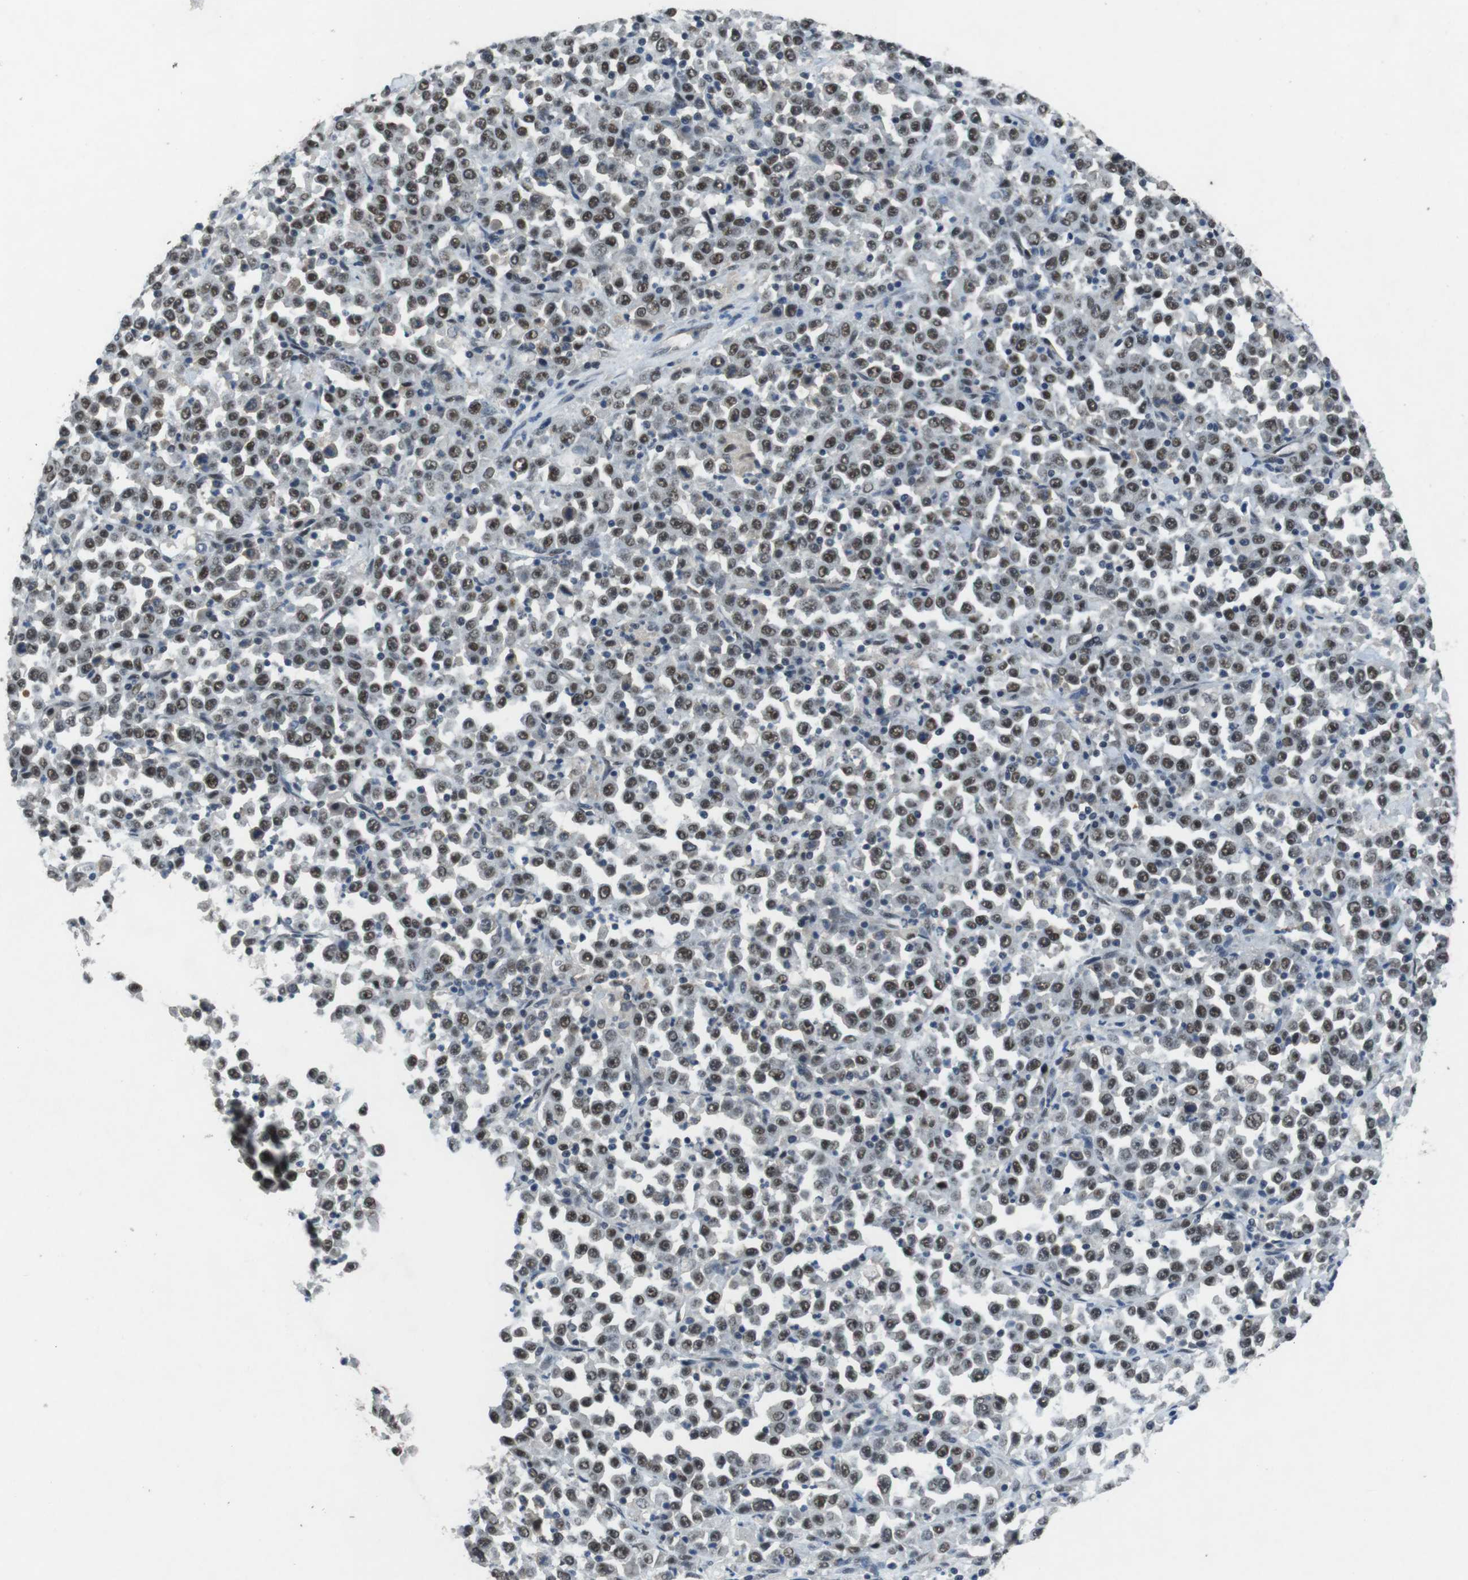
{"staining": {"intensity": "weak", "quantity": ">75%", "location": "nuclear"}, "tissue": "stomach cancer", "cell_type": "Tumor cells", "image_type": "cancer", "snomed": [{"axis": "morphology", "description": "Normal tissue, NOS"}, {"axis": "morphology", "description": "Adenocarcinoma, NOS"}, {"axis": "topography", "description": "Stomach, upper"}, {"axis": "topography", "description": "Stomach"}], "caption": "This micrograph shows IHC staining of human stomach adenocarcinoma, with low weak nuclear positivity in about >75% of tumor cells.", "gene": "USP7", "patient": {"sex": "male", "age": 59}}